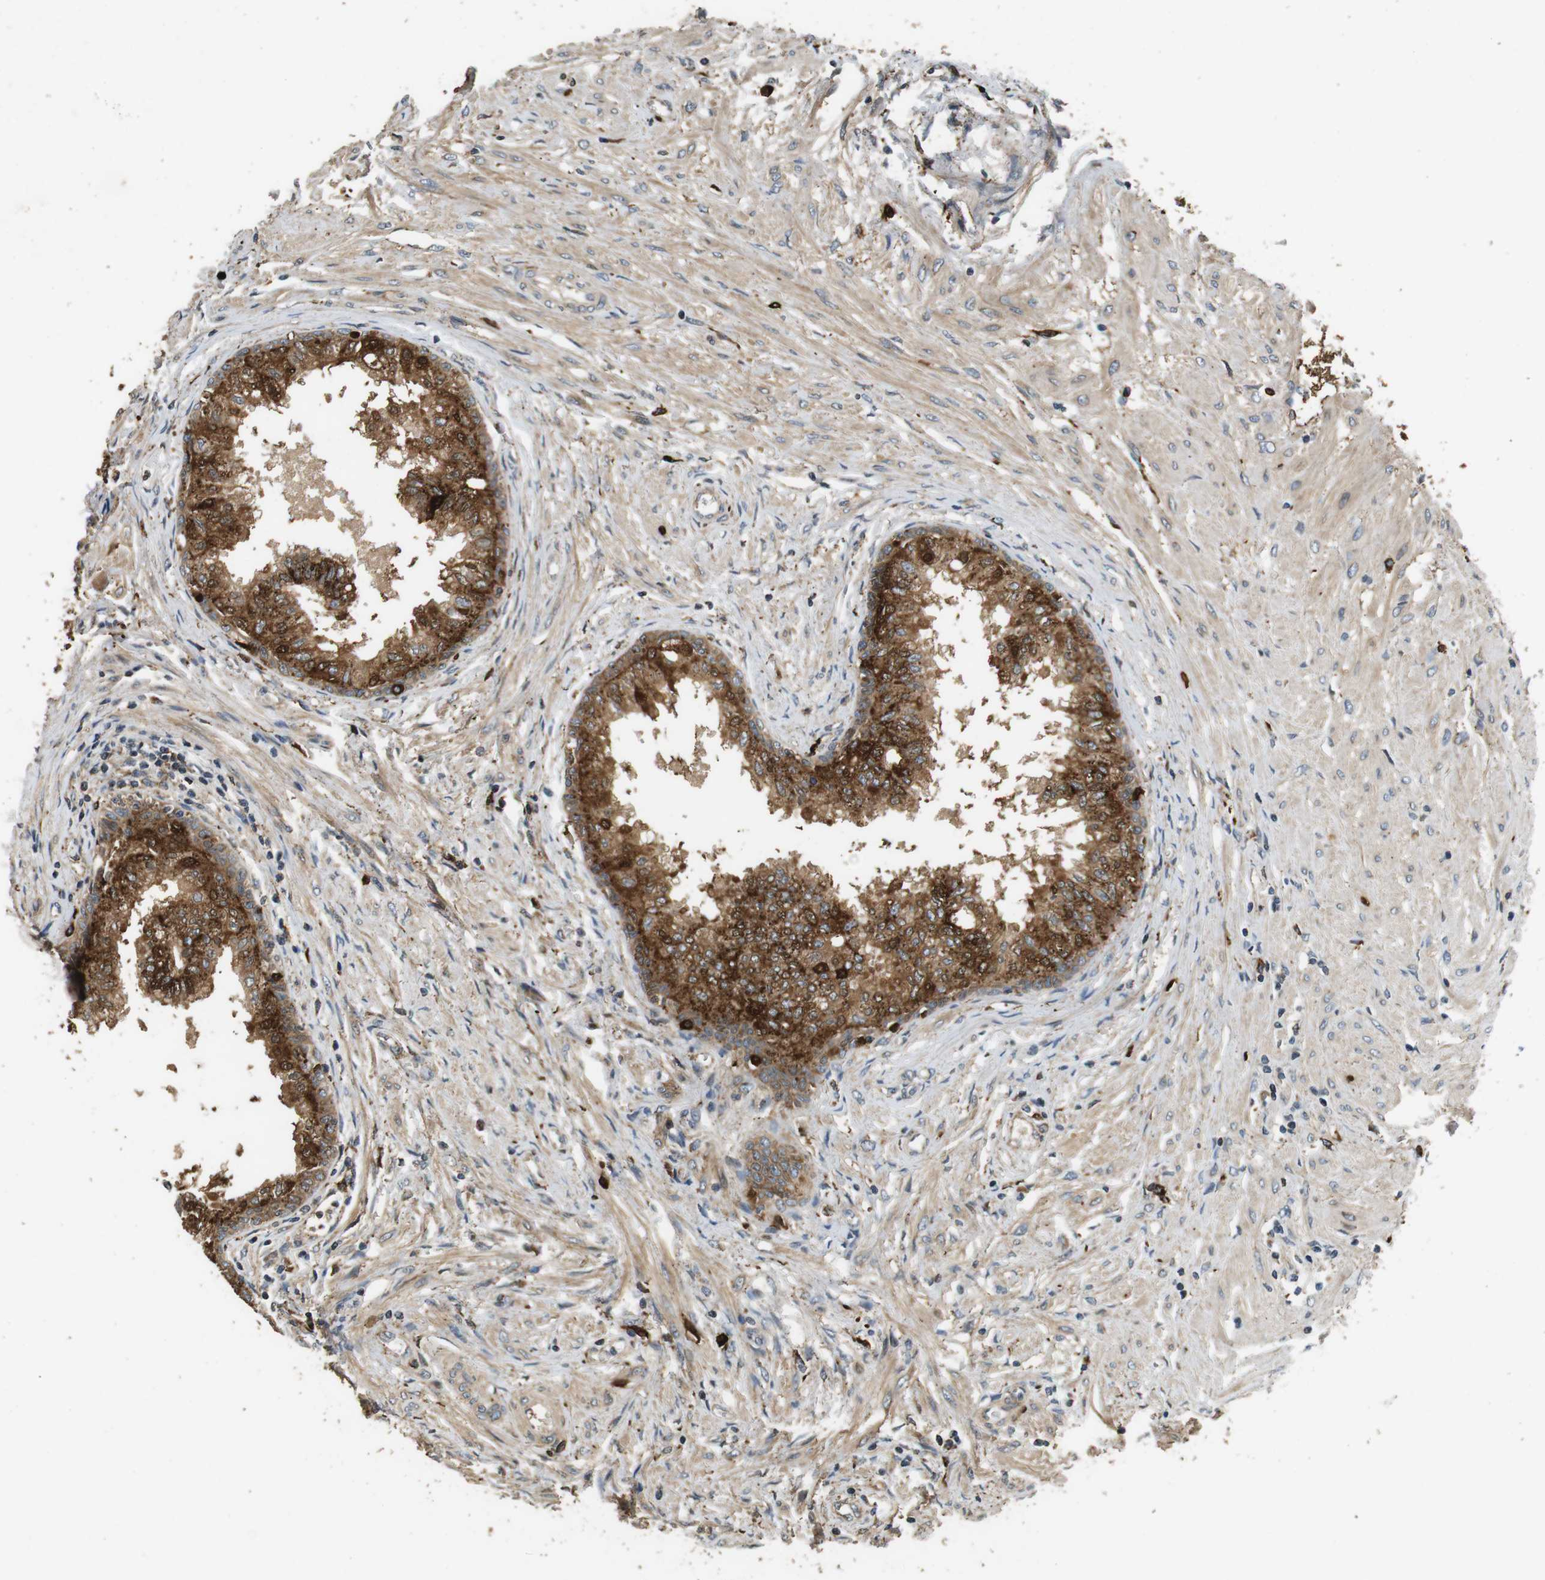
{"staining": {"intensity": "moderate", "quantity": ">75%", "location": "cytoplasmic/membranous"}, "tissue": "prostate", "cell_type": "Glandular cells", "image_type": "normal", "snomed": [{"axis": "morphology", "description": "Normal tissue, NOS"}, {"axis": "topography", "description": "Prostate"}, {"axis": "topography", "description": "Seminal veicle"}], "caption": "Immunohistochemistry (DAB (3,3'-diaminobenzidine)) staining of benign prostate shows moderate cytoplasmic/membranous protein positivity in about >75% of glandular cells. (DAB IHC with brightfield microscopy, high magnification).", "gene": "TXNRD1", "patient": {"sex": "male", "age": 60}}